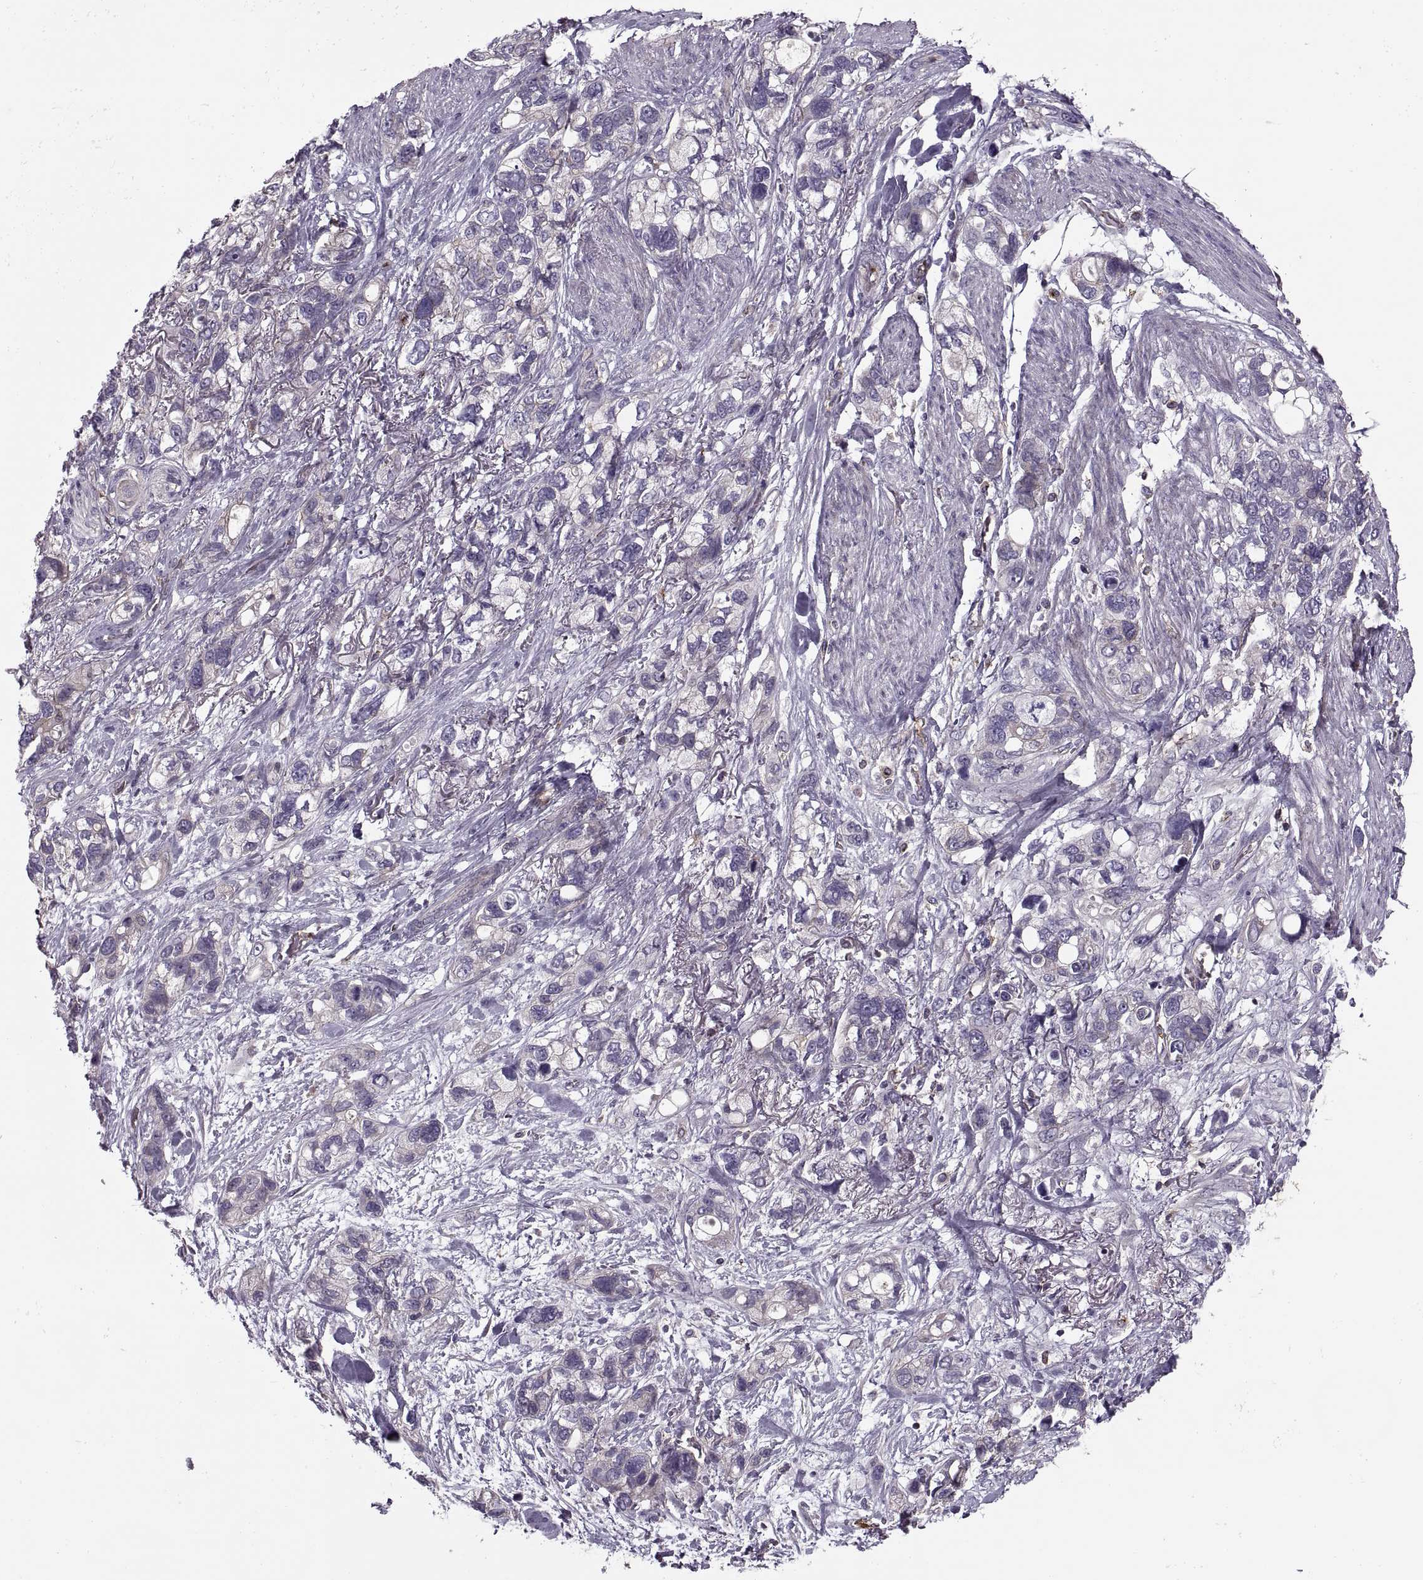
{"staining": {"intensity": "negative", "quantity": "none", "location": "none"}, "tissue": "stomach cancer", "cell_type": "Tumor cells", "image_type": "cancer", "snomed": [{"axis": "morphology", "description": "Adenocarcinoma, NOS"}, {"axis": "topography", "description": "Stomach, upper"}], "caption": "A high-resolution photomicrograph shows immunohistochemistry (IHC) staining of stomach adenocarcinoma, which demonstrates no significant expression in tumor cells.", "gene": "SLC2A3", "patient": {"sex": "female", "age": 81}}